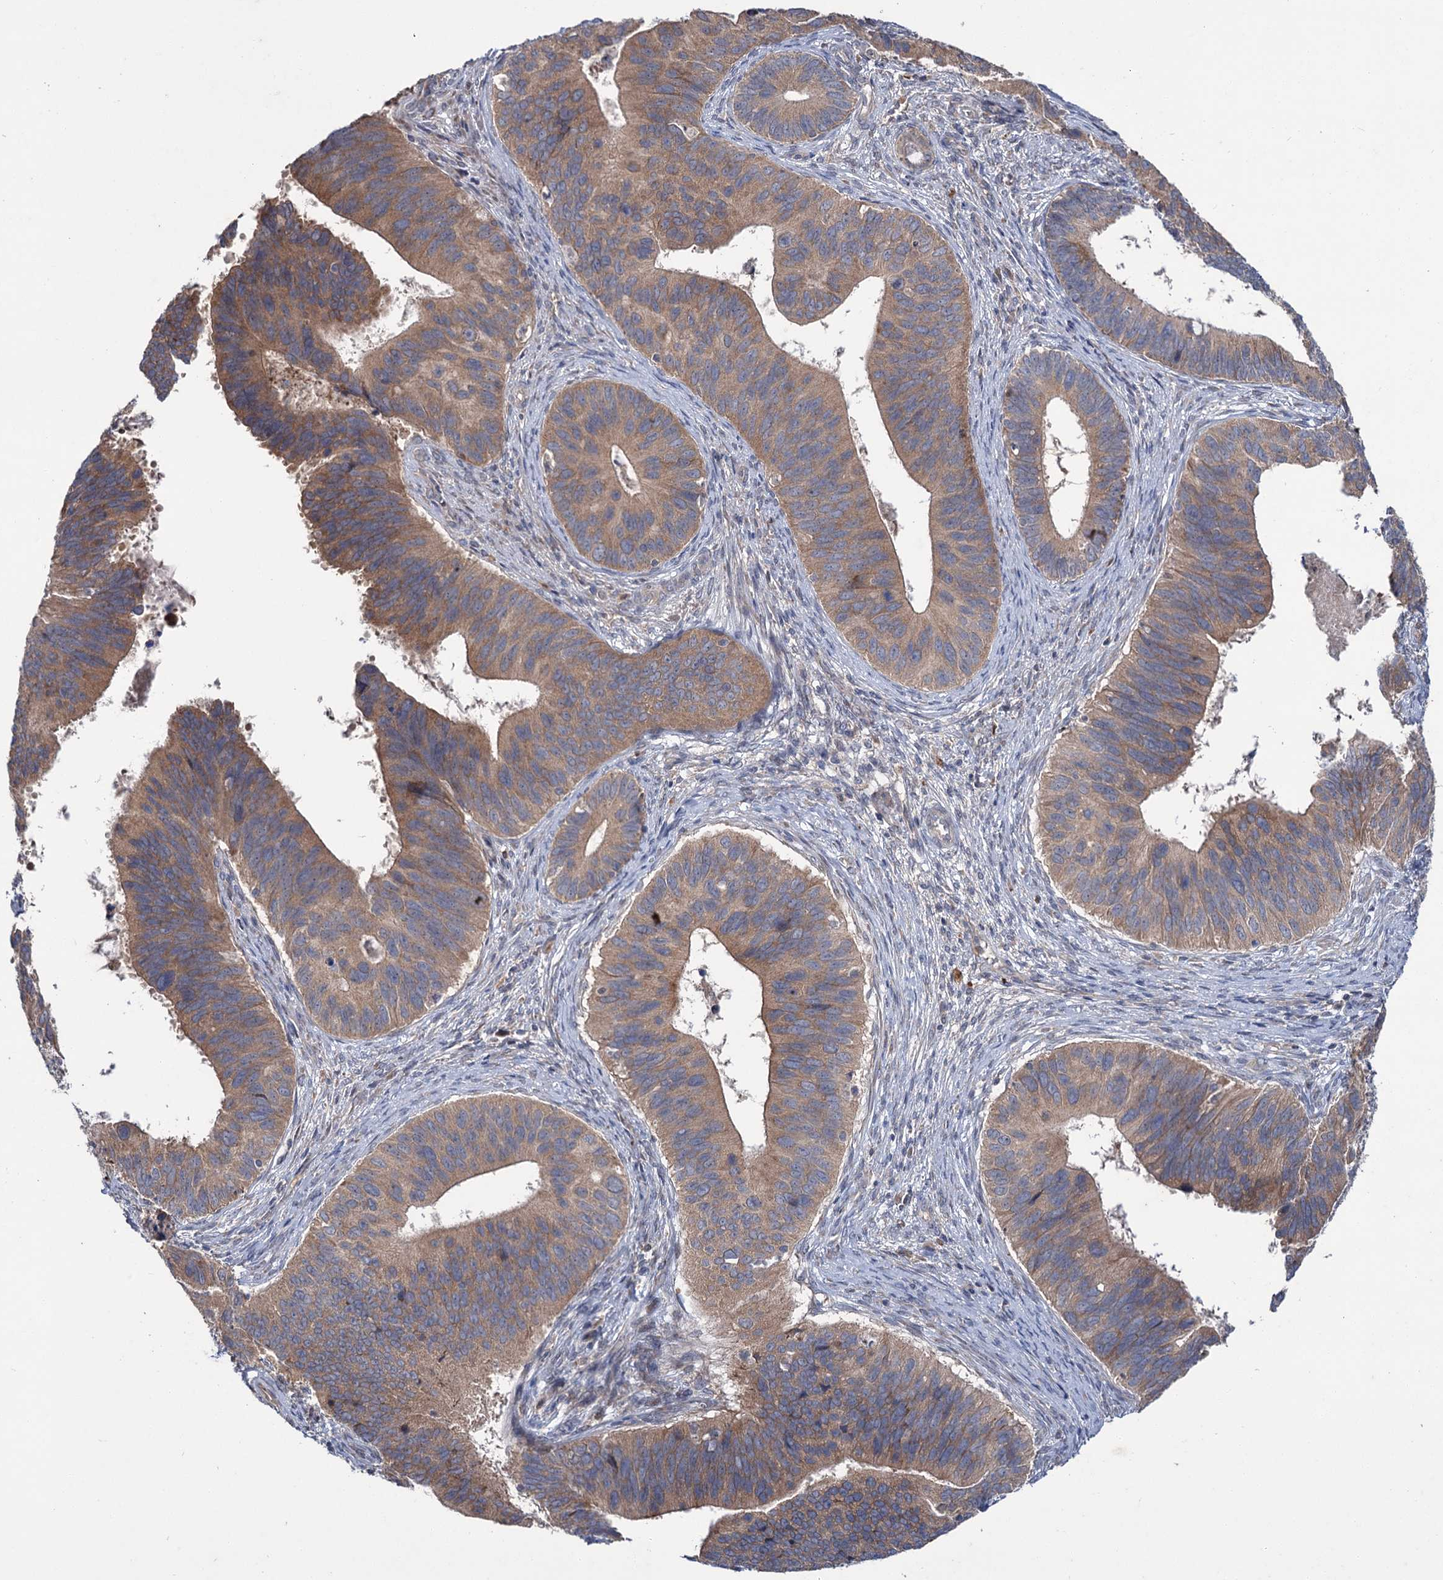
{"staining": {"intensity": "weak", "quantity": ">75%", "location": "cytoplasmic/membranous"}, "tissue": "cervical cancer", "cell_type": "Tumor cells", "image_type": "cancer", "snomed": [{"axis": "morphology", "description": "Adenocarcinoma, NOS"}, {"axis": "topography", "description": "Cervix"}], "caption": "DAB immunohistochemical staining of human adenocarcinoma (cervical) displays weak cytoplasmic/membranous protein positivity in approximately >75% of tumor cells. (Brightfield microscopy of DAB IHC at high magnification).", "gene": "PTPN3", "patient": {"sex": "female", "age": 42}}